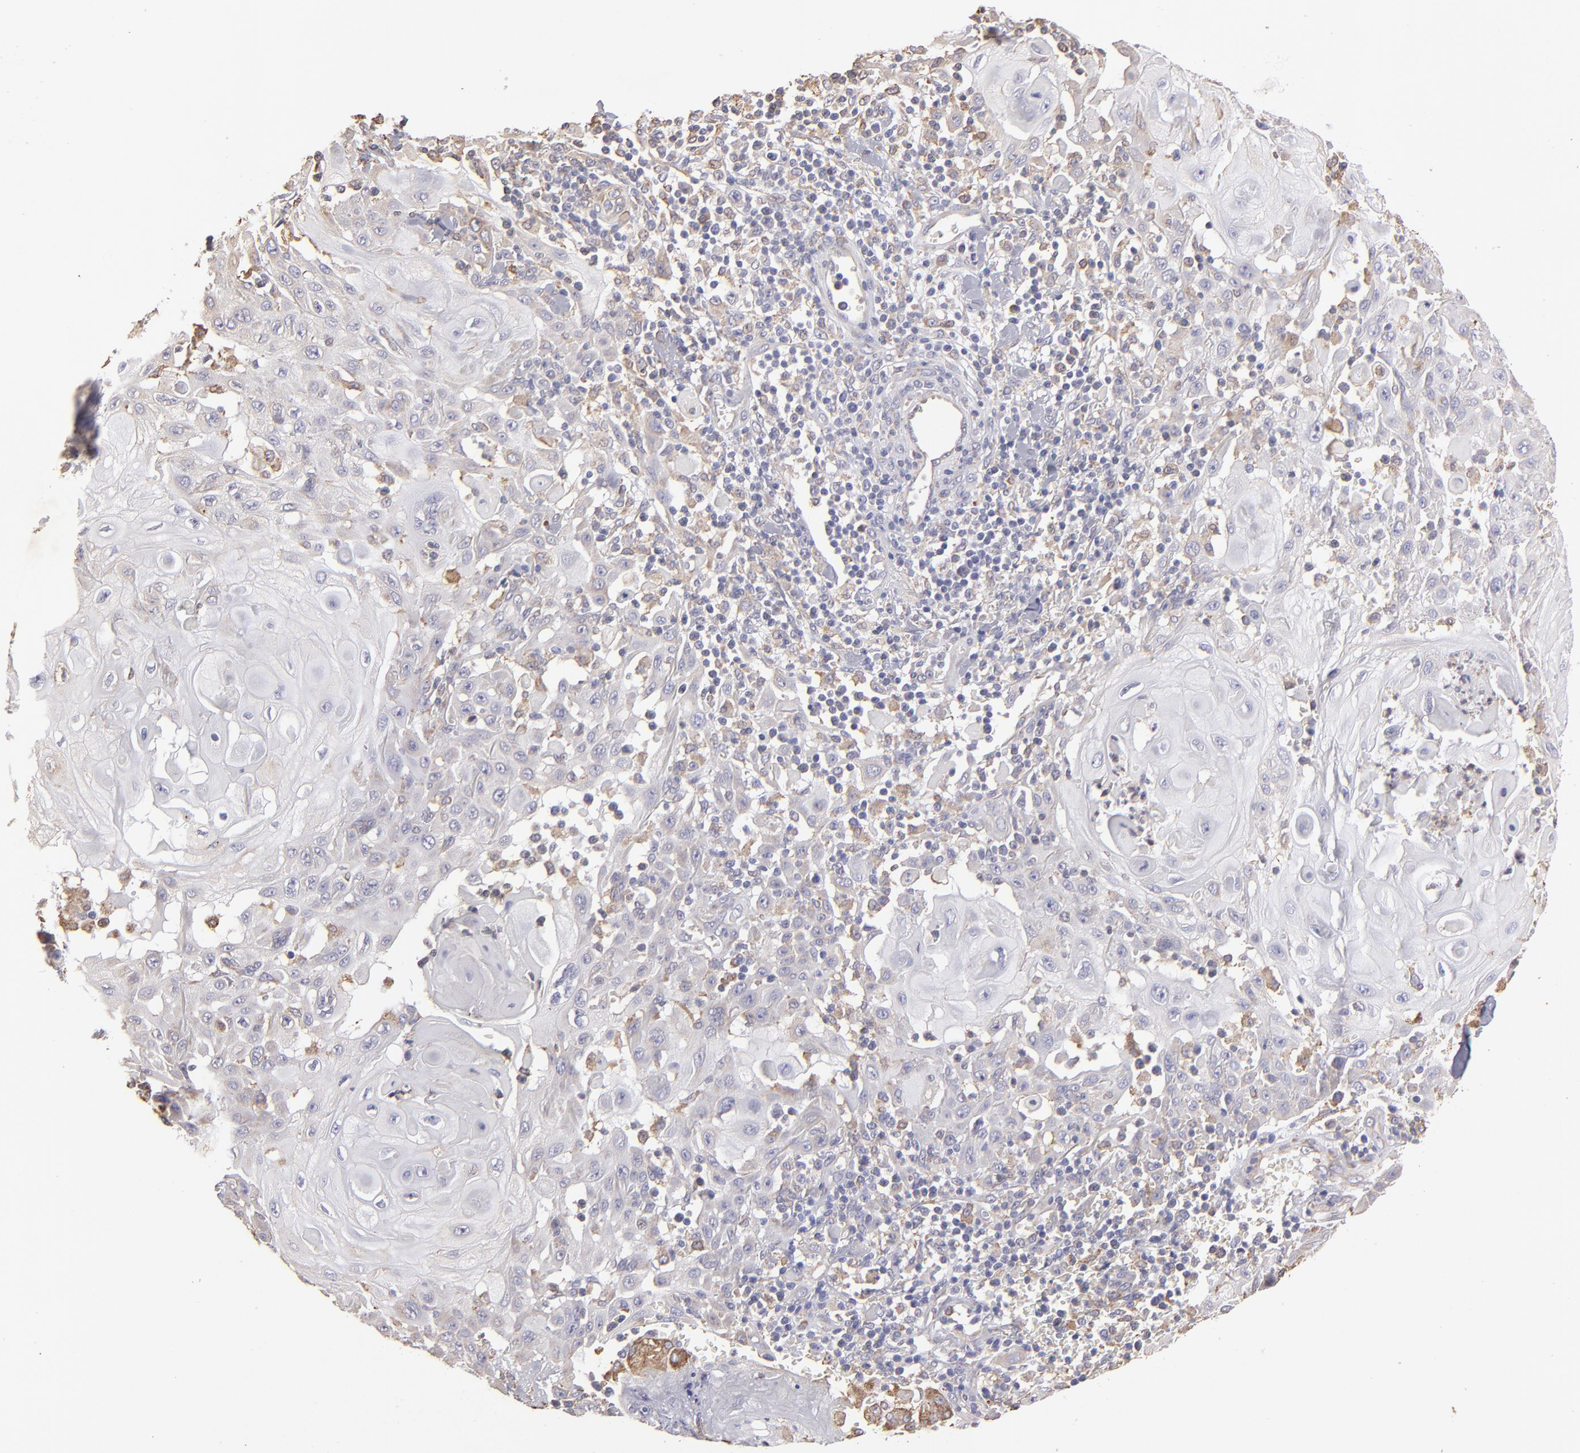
{"staining": {"intensity": "weak", "quantity": "<25%", "location": "cytoplasmic/membranous"}, "tissue": "skin cancer", "cell_type": "Tumor cells", "image_type": "cancer", "snomed": [{"axis": "morphology", "description": "Squamous cell carcinoma, NOS"}, {"axis": "topography", "description": "Skin"}], "caption": "An image of squamous cell carcinoma (skin) stained for a protein demonstrates no brown staining in tumor cells.", "gene": "CALR", "patient": {"sex": "male", "age": 24}}